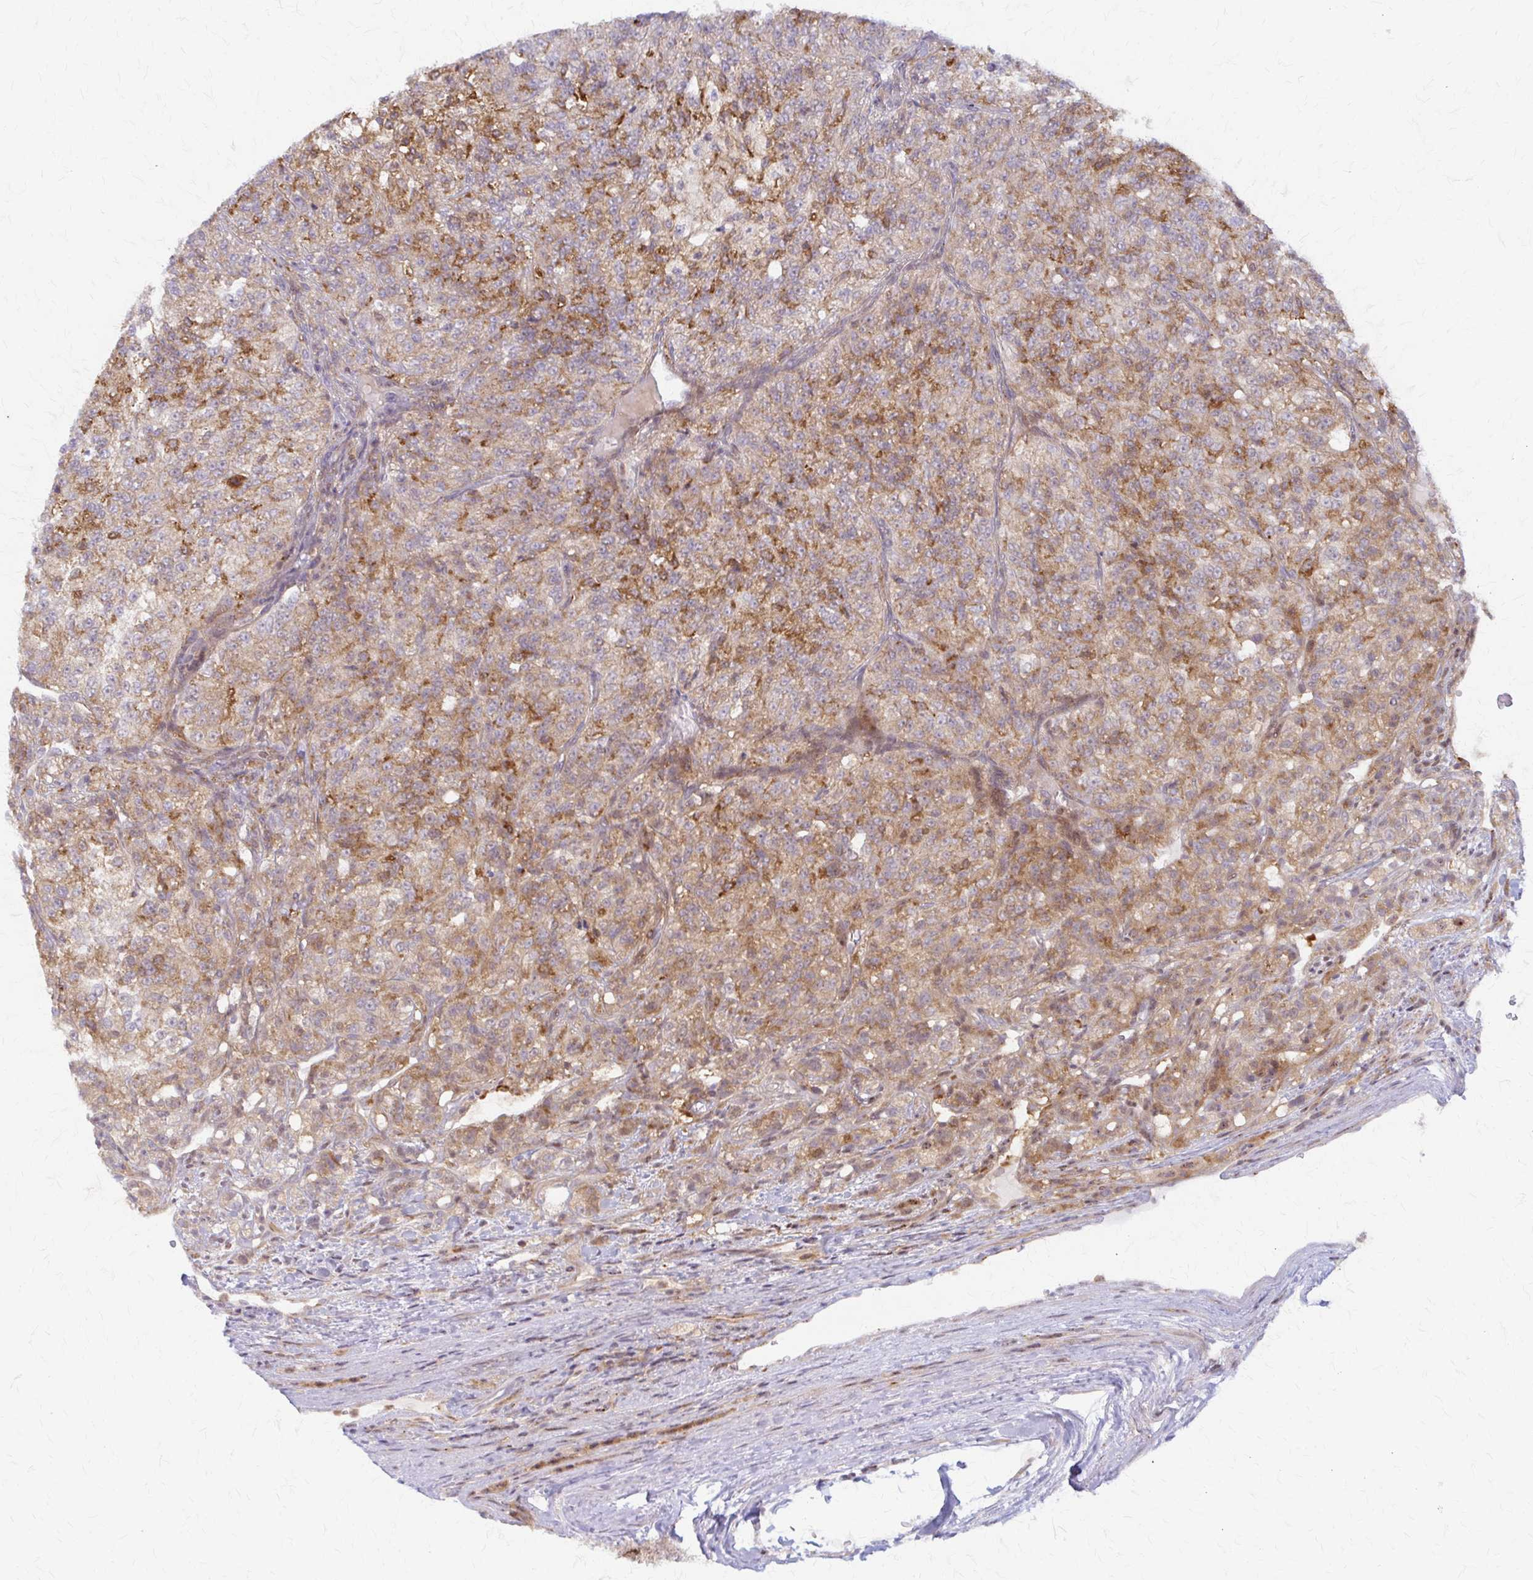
{"staining": {"intensity": "moderate", "quantity": "25%-75%", "location": "cytoplasmic/membranous"}, "tissue": "renal cancer", "cell_type": "Tumor cells", "image_type": "cancer", "snomed": [{"axis": "morphology", "description": "Adenocarcinoma, NOS"}, {"axis": "topography", "description": "Kidney"}], "caption": "Immunohistochemical staining of renal adenocarcinoma reveals medium levels of moderate cytoplasmic/membranous staining in about 25%-75% of tumor cells.", "gene": "ARHGAP35", "patient": {"sex": "female", "age": 63}}